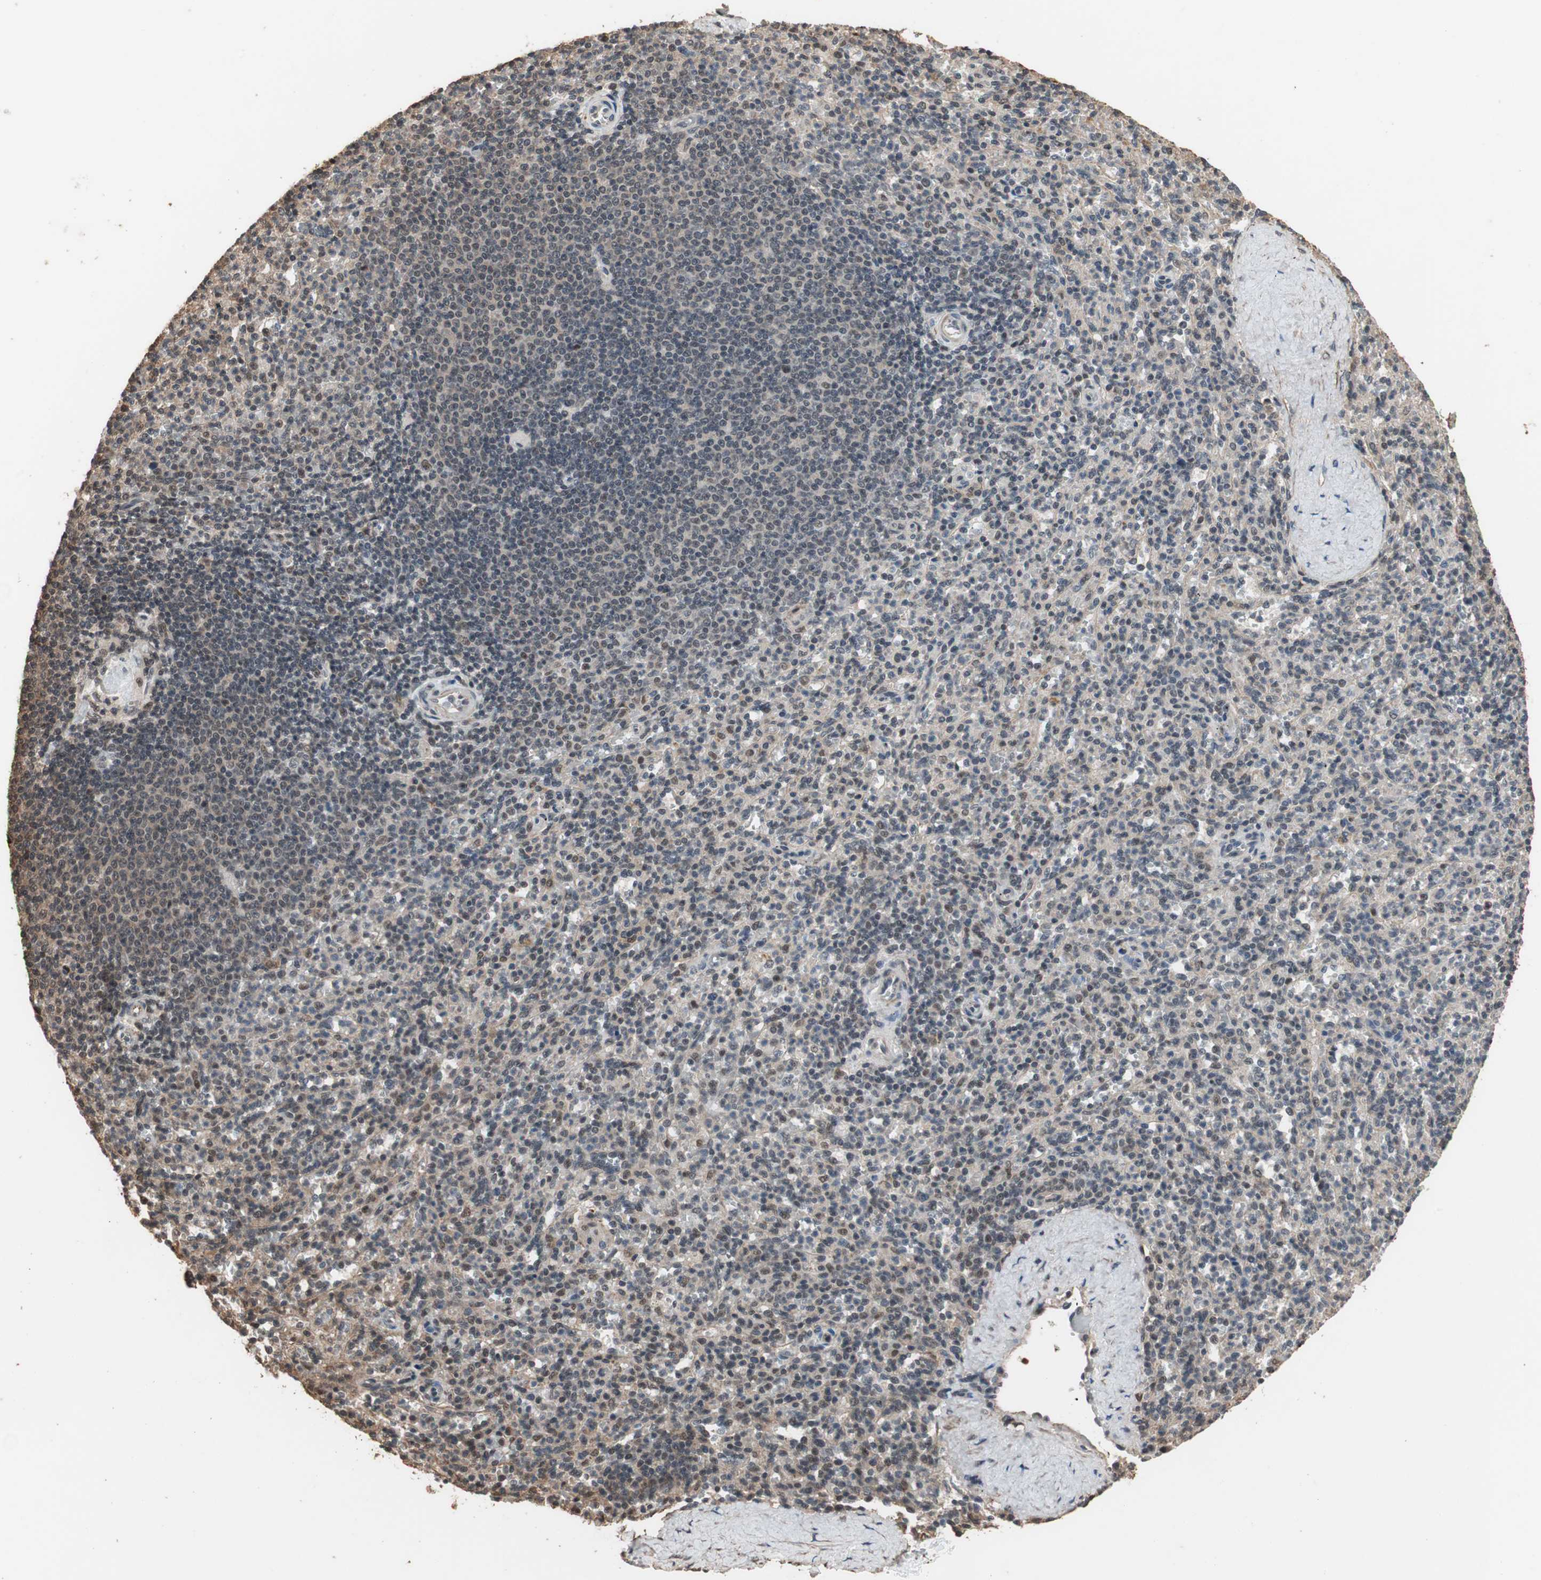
{"staining": {"intensity": "moderate", "quantity": "25%-75%", "location": "cytoplasmic/membranous,nuclear"}, "tissue": "spleen", "cell_type": "Cells in red pulp", "image_type": "normal", "snomed": [{"axis": "morphology", "description": "Normal tissue, NOS"}, {"axis": "topography", "description": "Spleen"}], "caption": "This photomicrograph reveals normal spleen stained with immunohistochemistry (IHC) to label a protein in brown. The cytoplasmic/membranous,nuclear of cells in red pulp show moderate positivity for the protein. Nuclei are counter-stained blue.", "gene": "CDC5L", "patient": {"sex": "male", "age": 36}}